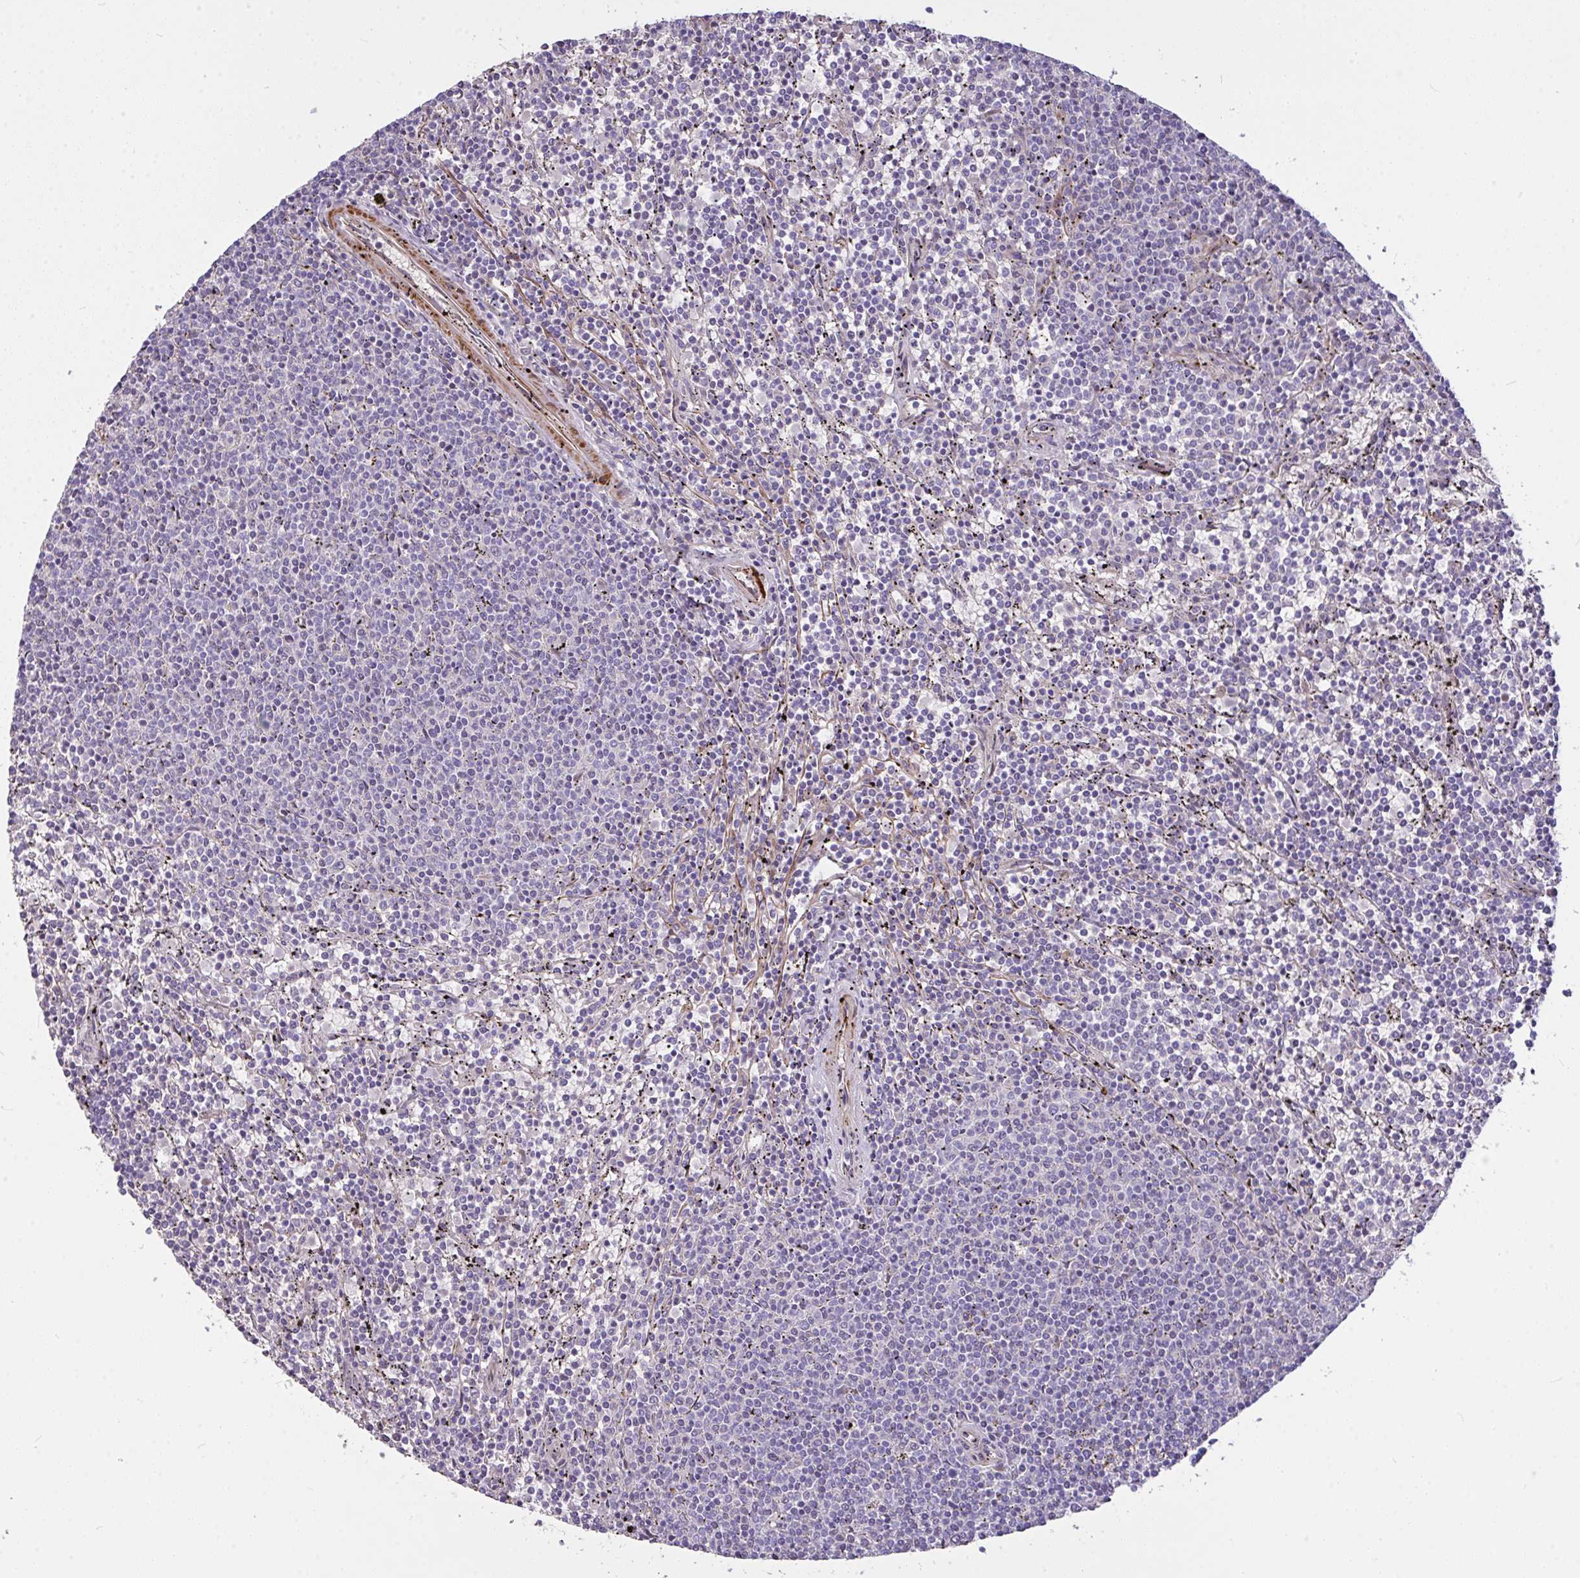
{"staining": {"intensity": "negative", "quantity": "none", "location": "none"}, "tissue": "lymphoma", "cell_type": "Tumor cells", "image_type": "cancer", "snomed": [{"axis": "morphology", "description": "Malignant lymphoma, non-Hodgkin's type, Low grade"}, {"axis": "topography", "description": "Spleen"}], "caption": "Immunohistochemical staining of human low-grade malignant lymphoma, non-Hodgkin's type reveals no significant expression in tumor cells.", "gene": "MOCS1", "patient": {"sex": "female", "age": 50}}